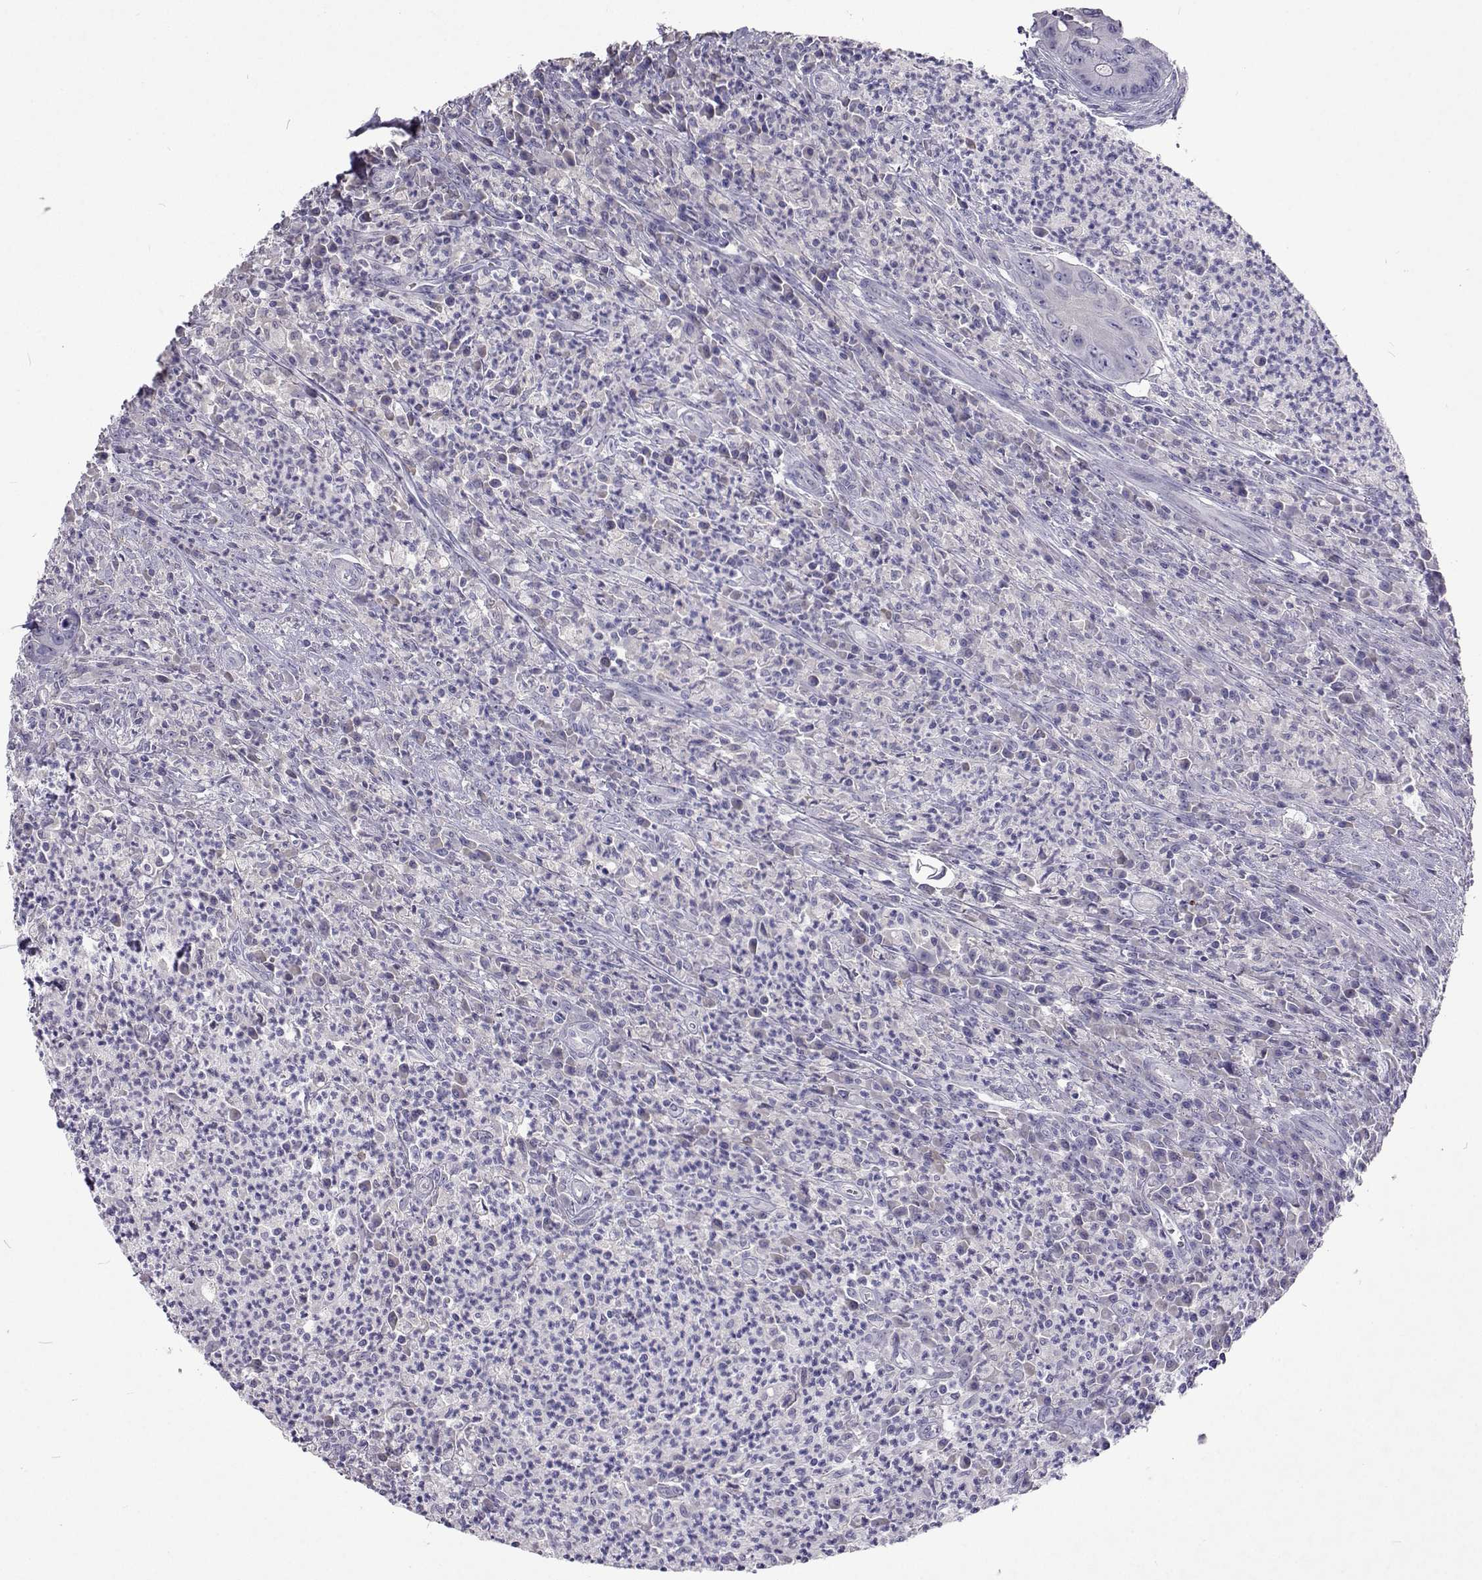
{"staining": {"intensity": "negative", "quantity": "none", "location": "none"}, "tissue": "colorectal cancer", "cell_type": "Tumor cells", "image_type": "cancer", "snomed": [{"axis": "morphology", "description": "Adenocarcinoma, NOS"}, {"axis": "topography", "description": "Colon"}], "caption": "This micrograph is of colorectal adenocarcinoma stained with IHC to label a protein in brown with the nuclei are counter-stained blue. There is no expression in tumor cells. The staining was performed using DAB (3,3'-diaminobenzidine) to visualize the protein expression in brown, while the nuclei were stained in blue with hematoxylin (Magnification: 20x).", "gene": "CFAP44", "patient": {"sex": "female", "age": 74}}